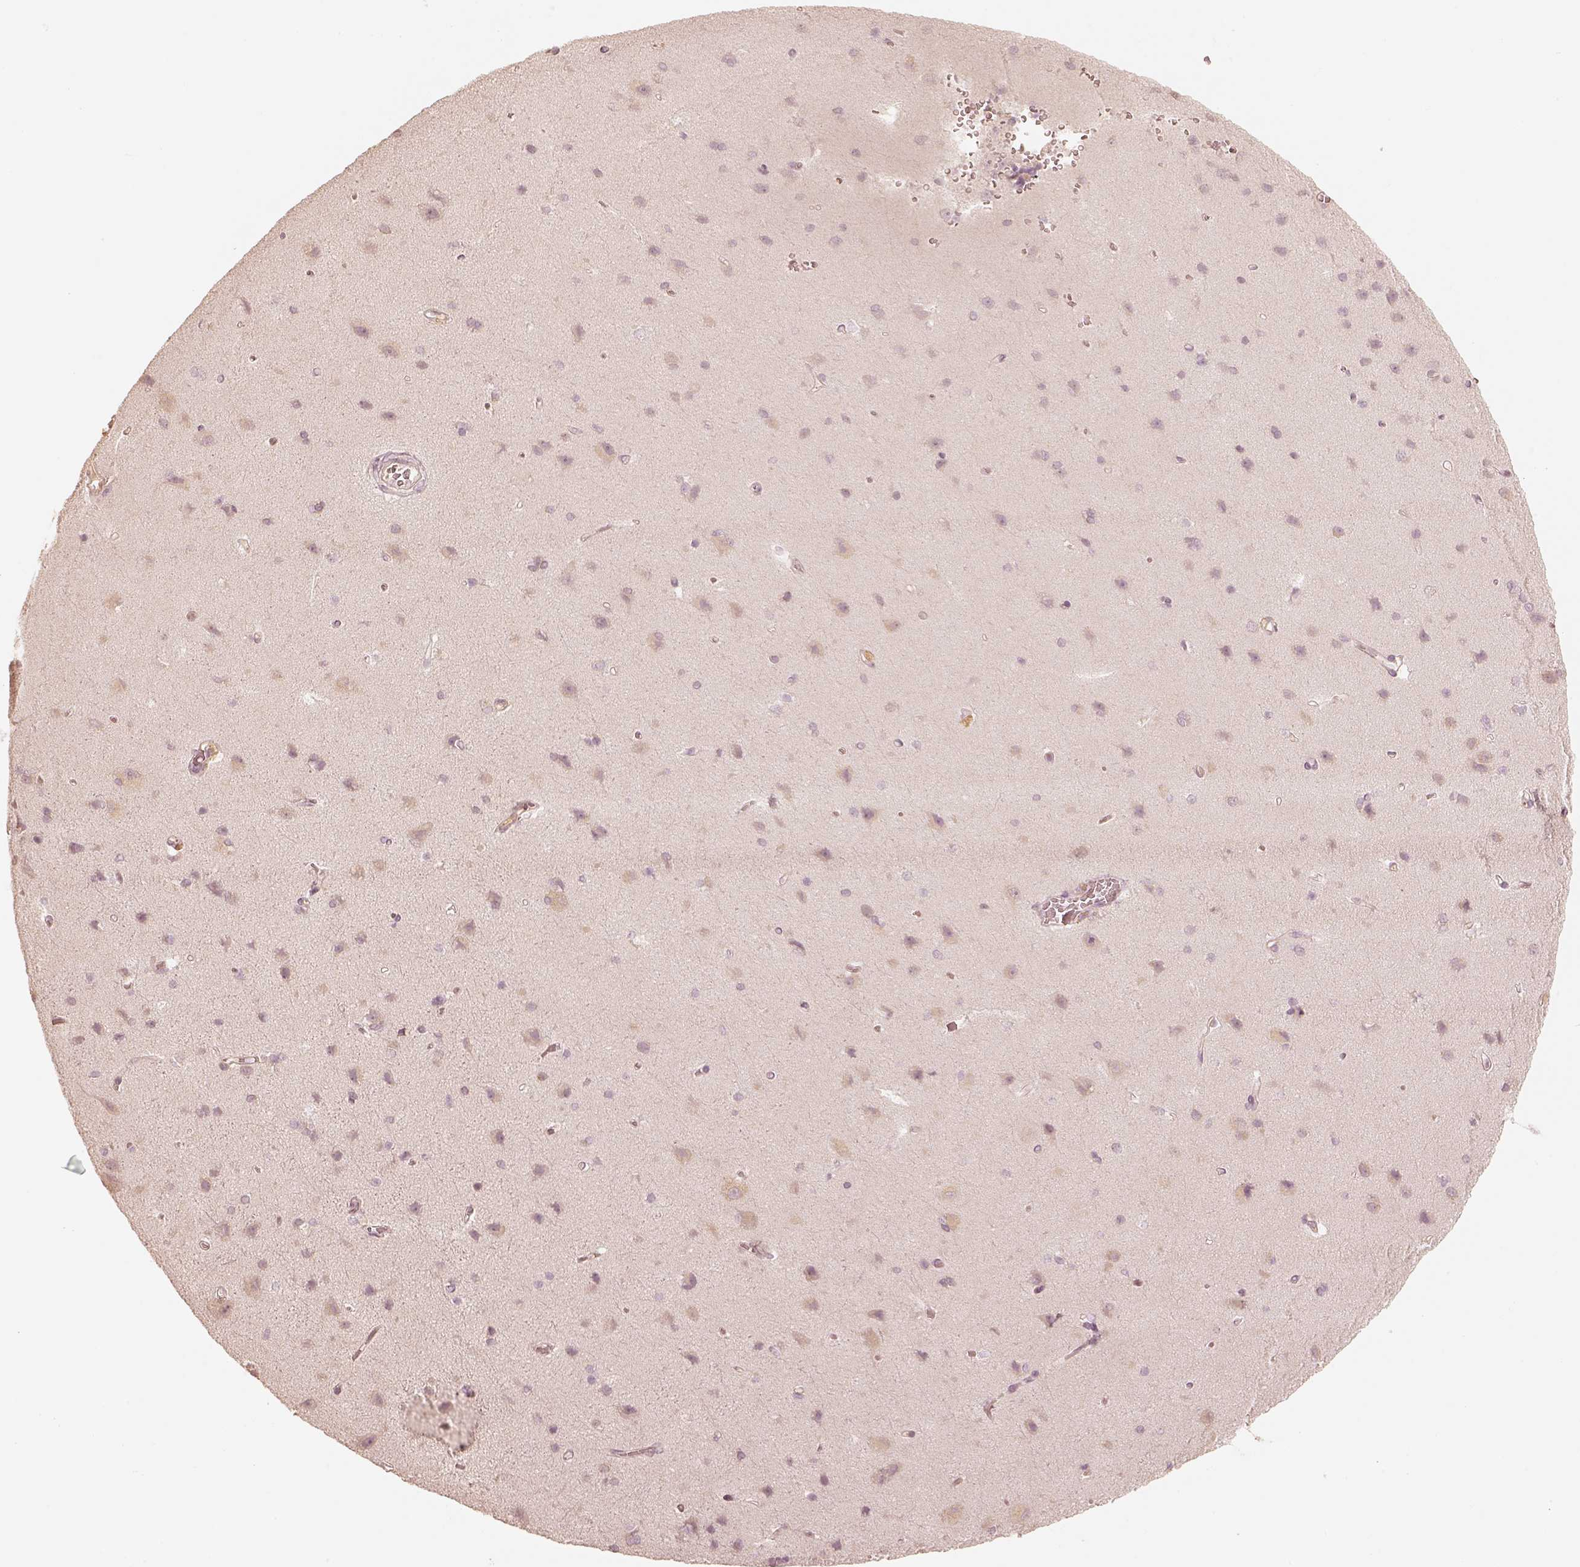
{"staining": {"intensity": "negative", "quantity": "none", "location": "none"}, "tissue": "cerebral cortex", "cell_type": "Endothelial cells", "image_type": "normal", "snomed": [{"axis": "morphology", "description": "Normal tissue, NOS"}, {"axis": "topography", "description": "Cerebral cortex"}], "caption": "A histopathology image of cerebral cortex stained for a protein exhibits no brown staining in endothelial cells.", "gene": "GORASP2", "patient": {"sex": "male", "age": 37}}